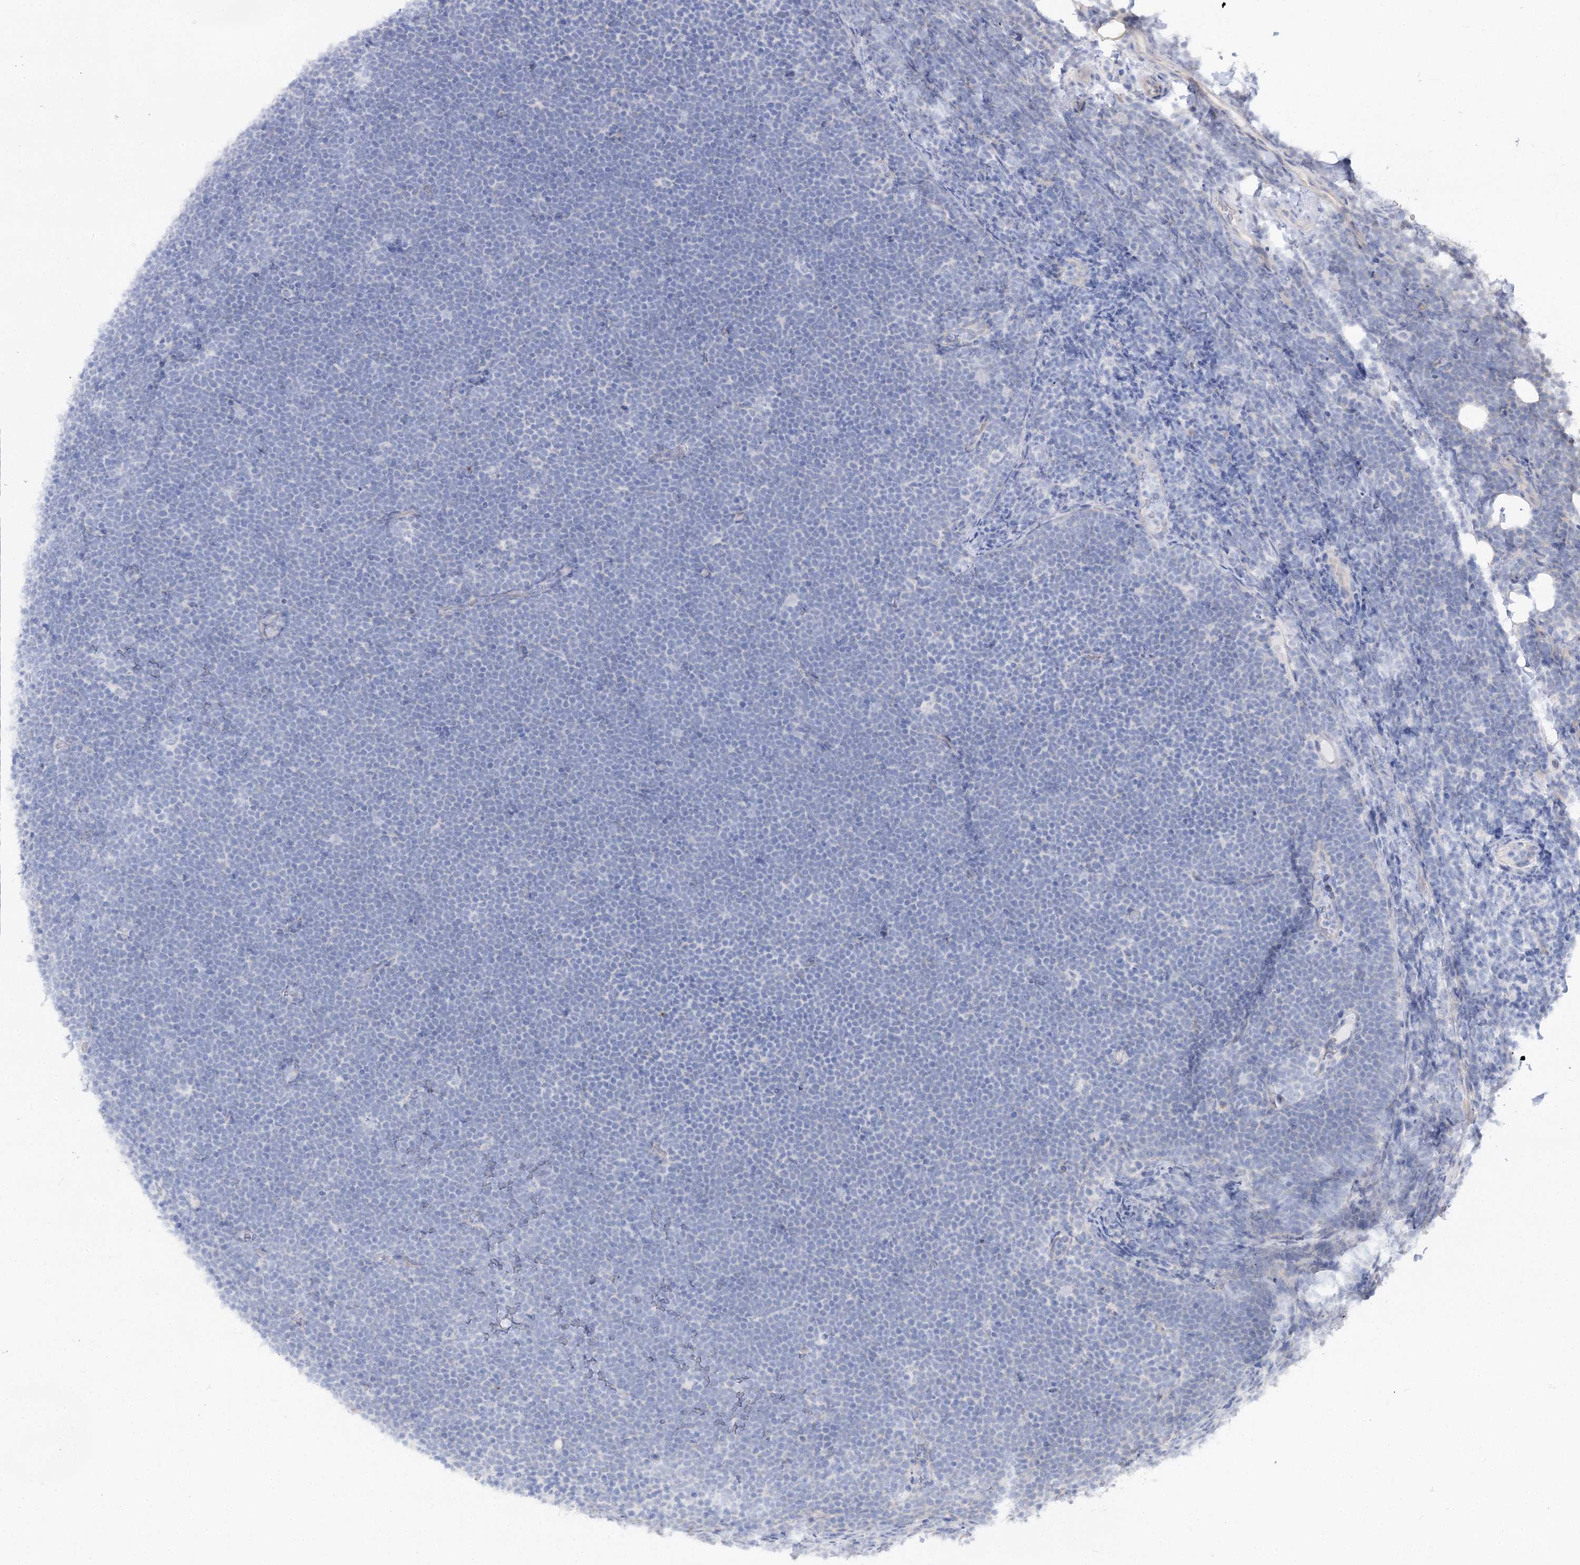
{"staining": {"intensity": "negative", "quantity": "none", "location": "none"}, "tissue": "lymphoma", "cell_type": "Tumor cells", "image_type": "cancer", "snomed": [{"axis": "morphology", "description": "Malignant lymphoma, non-Hodgkin's type, High grade"}, {"axis": "topography", "description": "Lymph node"}], "caption": "An IHC photomicrograph of malignant lymphoma, non-Hodgkin's type (high-grade) is shown. There is no staining in tumor cells of malignant lymphoma, non-Hodgkin's type (high-grade).", "gene": "SUOX", "patient": {"sex": "male", "age": 13}}